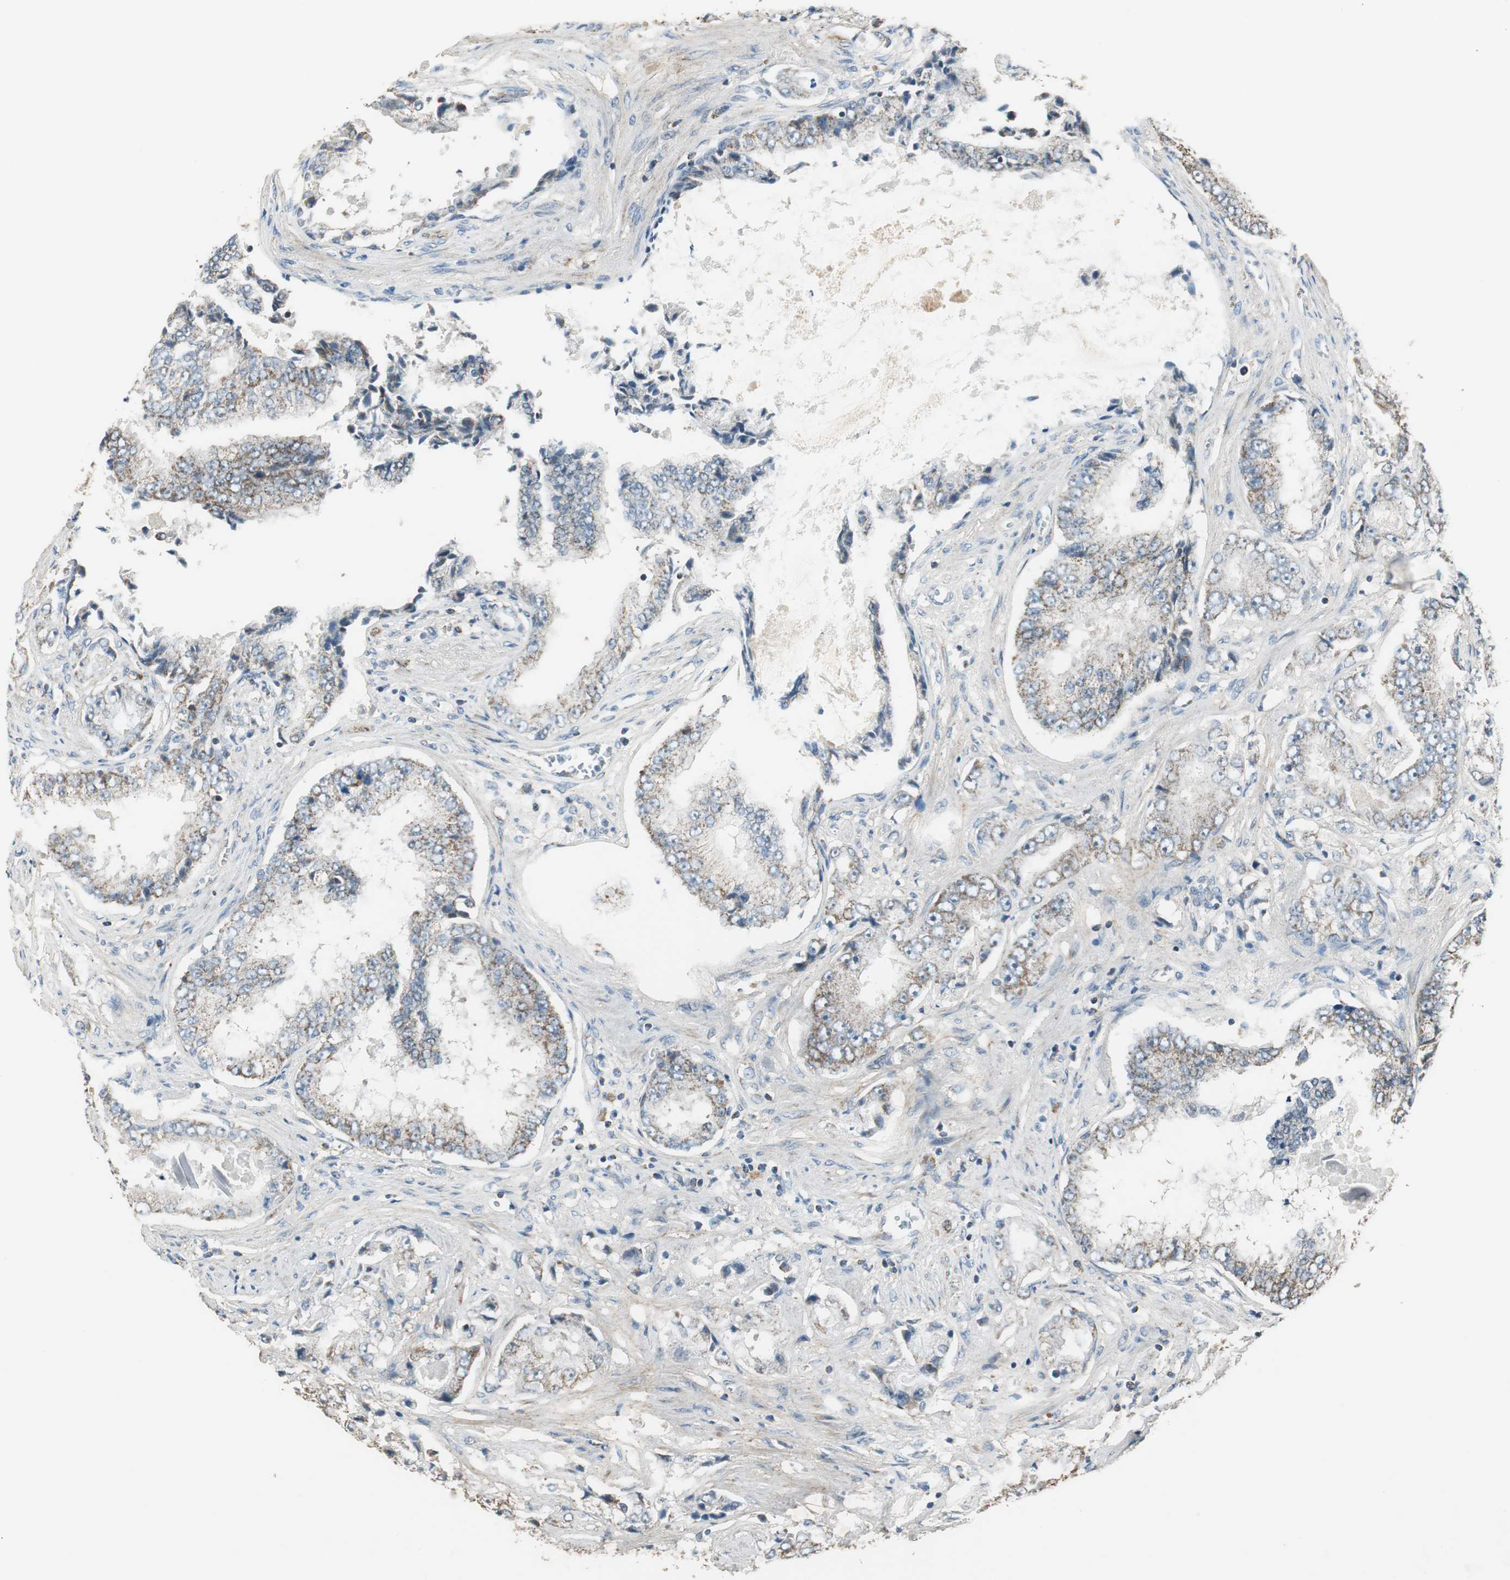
{"staining": {"intensity": "weak", "quantity": "25%-75%", "location": "cytoplasmic/membranous"}, "tissue": "prostate cancer", "cell_type": "Tumor cells", "image_type": "cancer", "snomed": [{"axis": "morphology", "description": "Adenocarcinoma, High grade"}, {"axis": "topography", "description": "Prostate"}], "caption": "Protein analysis of prostate adenocarcinoma (high-grade) tissue demonstrates weak cytoplasmic/membranous expression in approximately 25%-75% of tumor cells. The staining was performed using DAB, with brown indicating positive protein expression. Nuclei are stained blue with hematoxylin.", "gene": "MSTO1", "patient": {"sex": "male", "age": 73}}